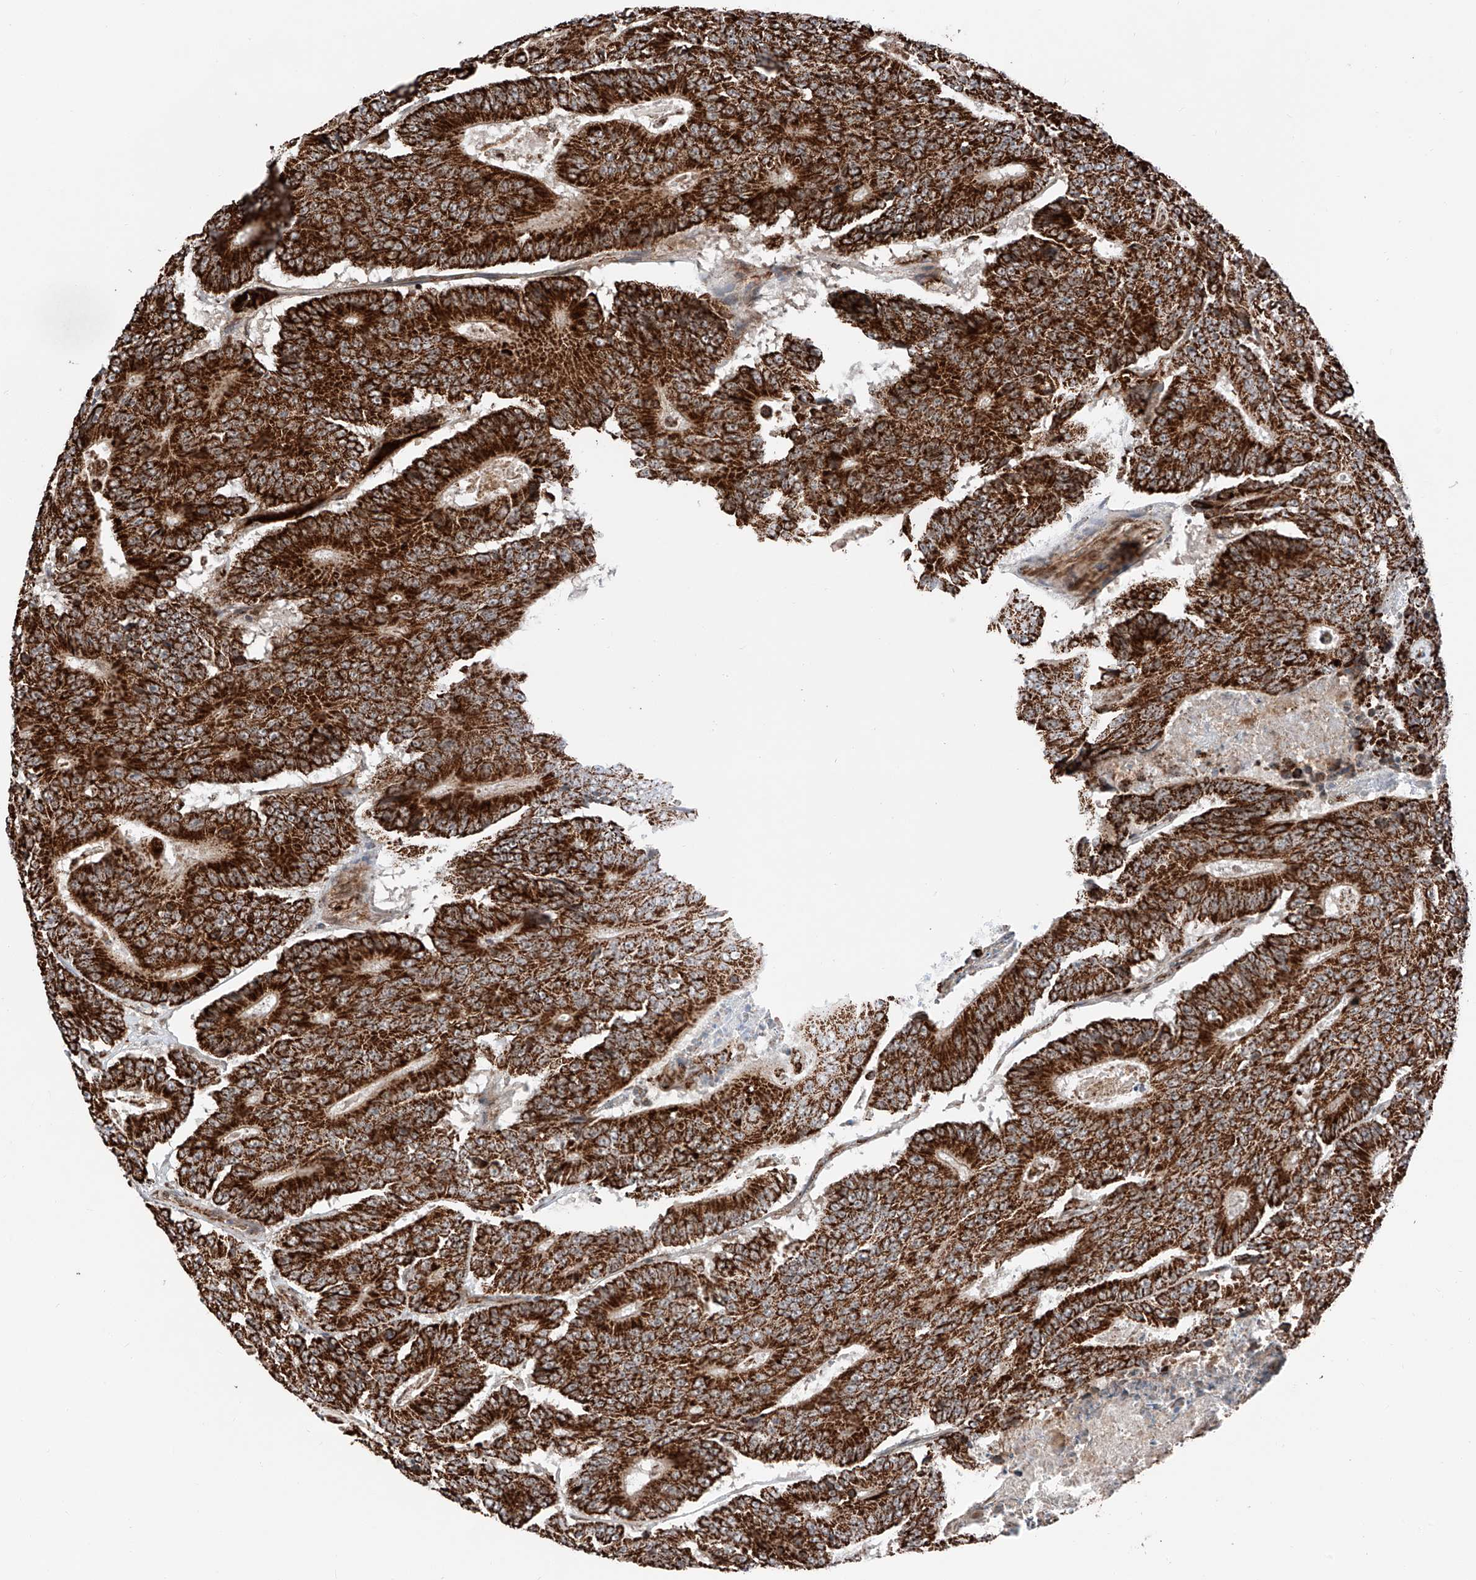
{"staining": {"intensity": "strong", "quantity": ">75%", "location": "cytoplasmic/membranous"}, "tissue": "colorectal cancer", "cell_type": "Tumor cells", "image_type": "cancer", "snomed": [{"axis": "morphology", "description": "Adenocarcinoma, NOS"}, {"axis": "topography", "description": "Colon"}], "caption": "Protein expression analysis of human colorectal cancer (adenocarcinoma) reveals strong cytoplasmic/membranous expression in about >75% of tumor cells.", "gene": "ZSCAN29", "patient": {"sex": "male", "age": 83}}